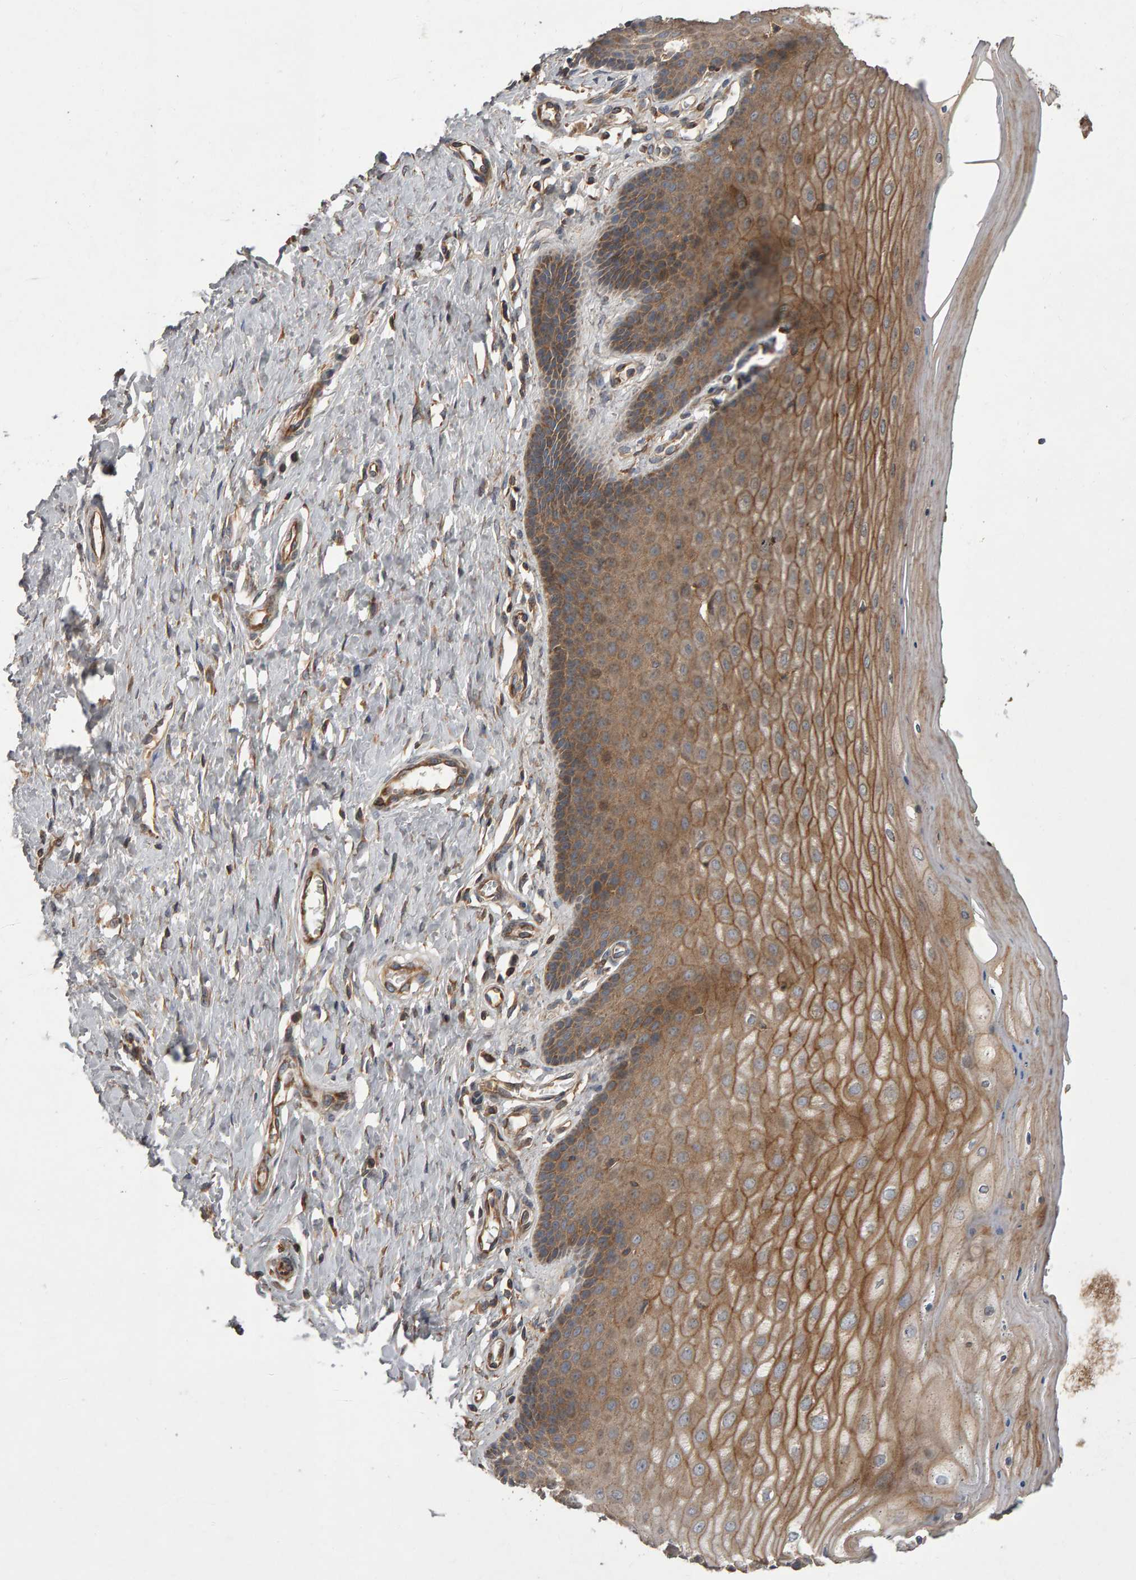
{"staining": {"intensity": "moderate", "quantity": ">75%", "location": "cytoplasmic/membranous"}, "tissue": "cervix", "cell_type": "Glandular cells", "image_type": "normal", "snomed": [{"axis": "morphology", "description": "Normal tissue, NOS"}, {"axis": "topography", "description": "Cervix"}], "caption": "Immunohistochemistry micrograph of benign cervix: human cervix stained using immunohistochemistry displays medium levels of moderate protein expression localized specifically in the cytoplasmic/membranous of glandular cells, appearing as a cytoplasmic/membranous brown color.", "gene": "PGS1", "patient": {"sex": "female", "age": 55}}